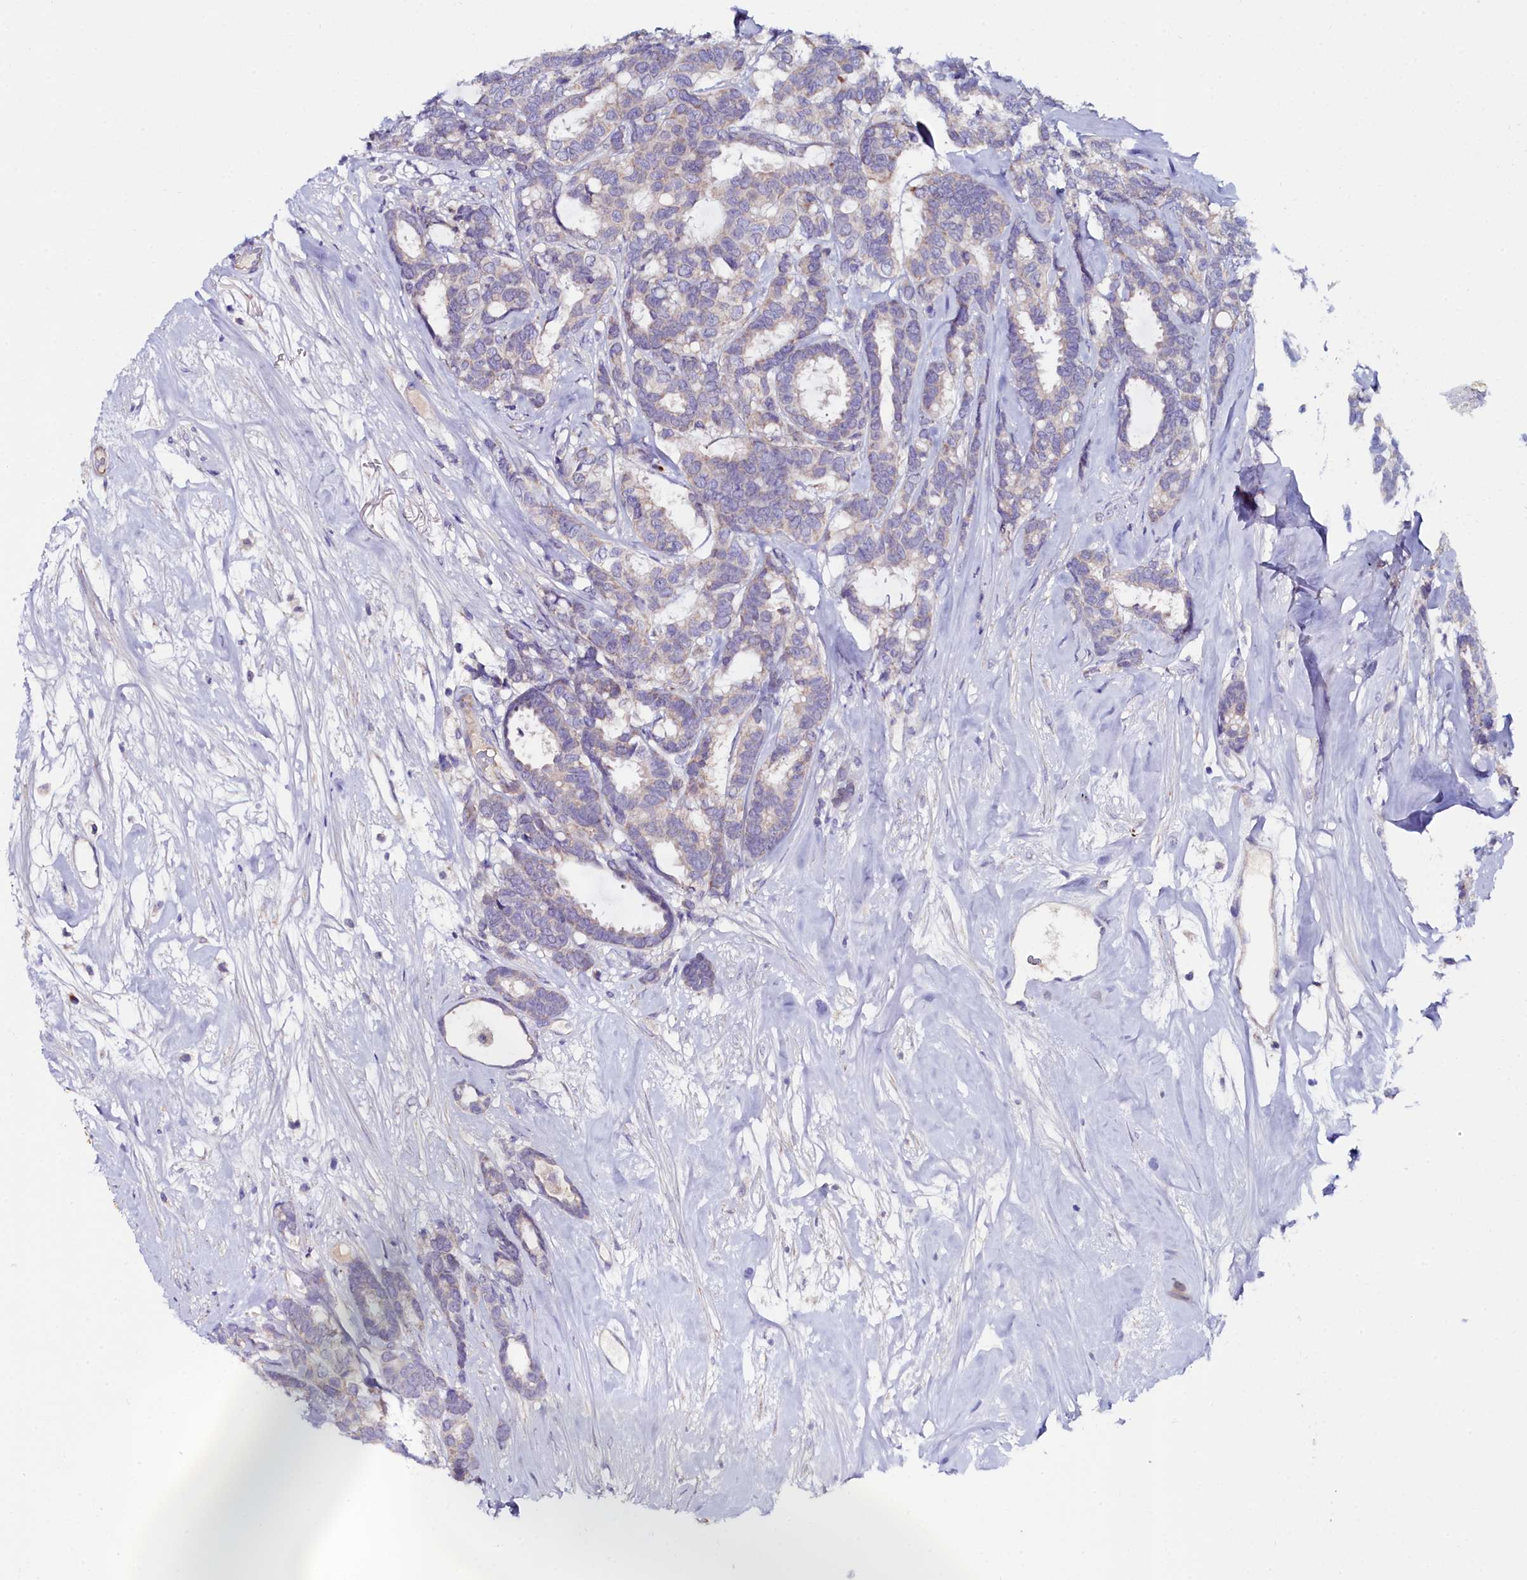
{"staining": {"intensity": "negative", "quantity": "none", "location": "none"}, "tissue": "breast cancer", "cell_type": "Tumor cells", "image_type": "cancer", "snomed": [{"axis": "morphology", "description": "Duct carcinoma"}, {"axis": "topography", "description": "Breast"}], "caption": "Immunohistochemistry of breast cancer demonstrates no positivity in tumor cells.", "gene": "SLC49A3", "patient": {"sex": "female", "age": 87}}